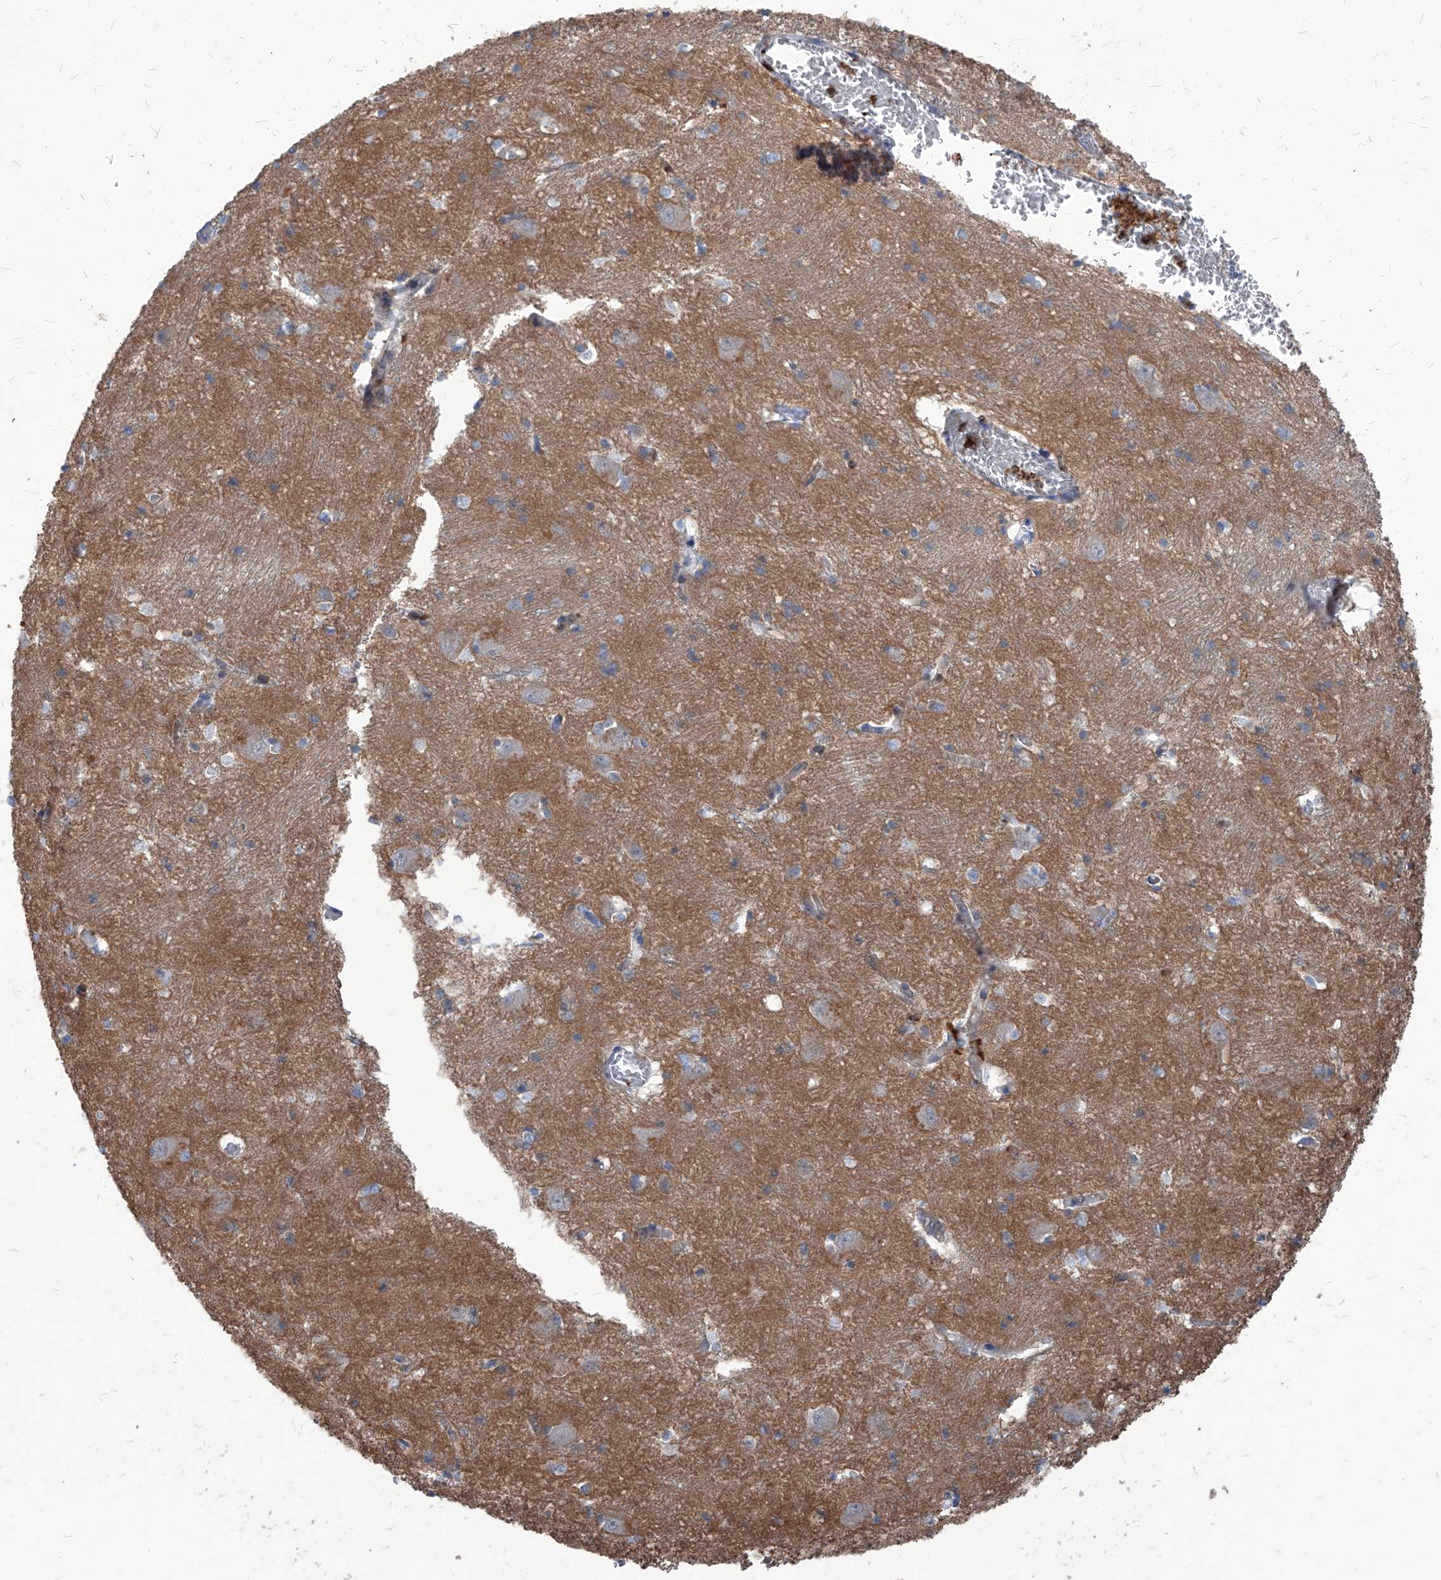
{"staining": {"intensity": "negative", "quantity": "none", "location": "none"}, "tissue": "caudate", "cell_type": "Glial cells", "image_type": "normal", "snomed": [{"axis": "morphology", "description": "Normal tissue, NOS"}, {"axis": "topography", "description": "Lateral ventricle wall"}], "caption": "This histopathology image is of normal caudate stained with immunohistochemistry to label a protein in brown with the nuclei are counter-stained blue. There is no staining in glial cells.", "gene": "ABRACL", "patient": {"sex": "male", "age": 37}}